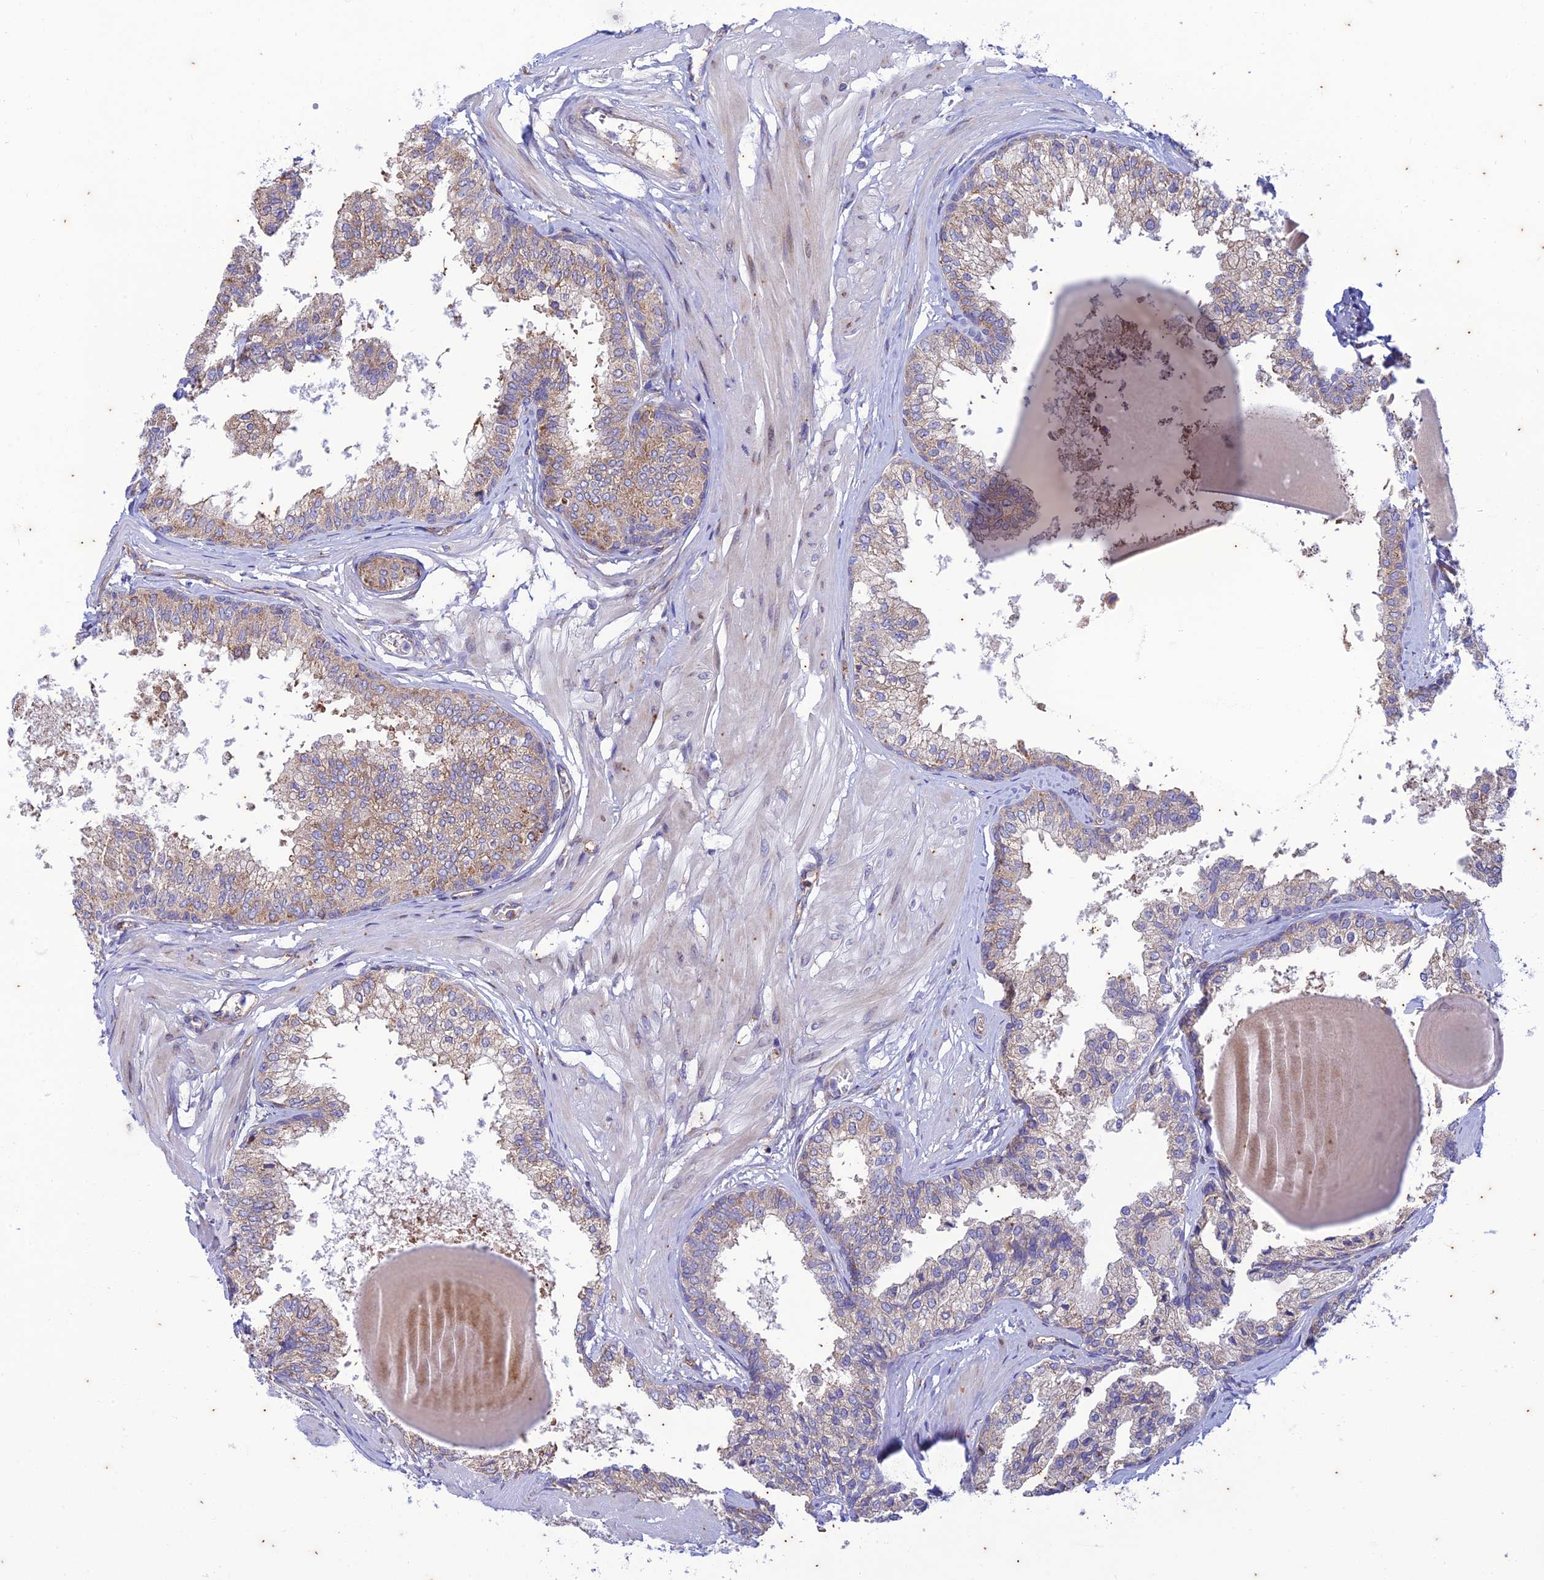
{"staining": {"intensity": "weak", "quantity": ">75%", "location": "cytoplasmic/membranous"}, "tissue": "prostate", "cell_type": "Glandular cells", "image_type": "normal", "snomed": [{"axis": "morphology", "description": "Normal tissue, NOS"}, {"axis": "topography", "description": "Prostate"}], "caption": "Immunohistochemistry photomicrograph of normal human prostate stained for a protein (brown), which reveals low levels of weak cytoplasmic/membranous expression in approximately >75% of glandular cells.", "gene": "PIMREG", "patient": {"sex": "male", "age": 48}}